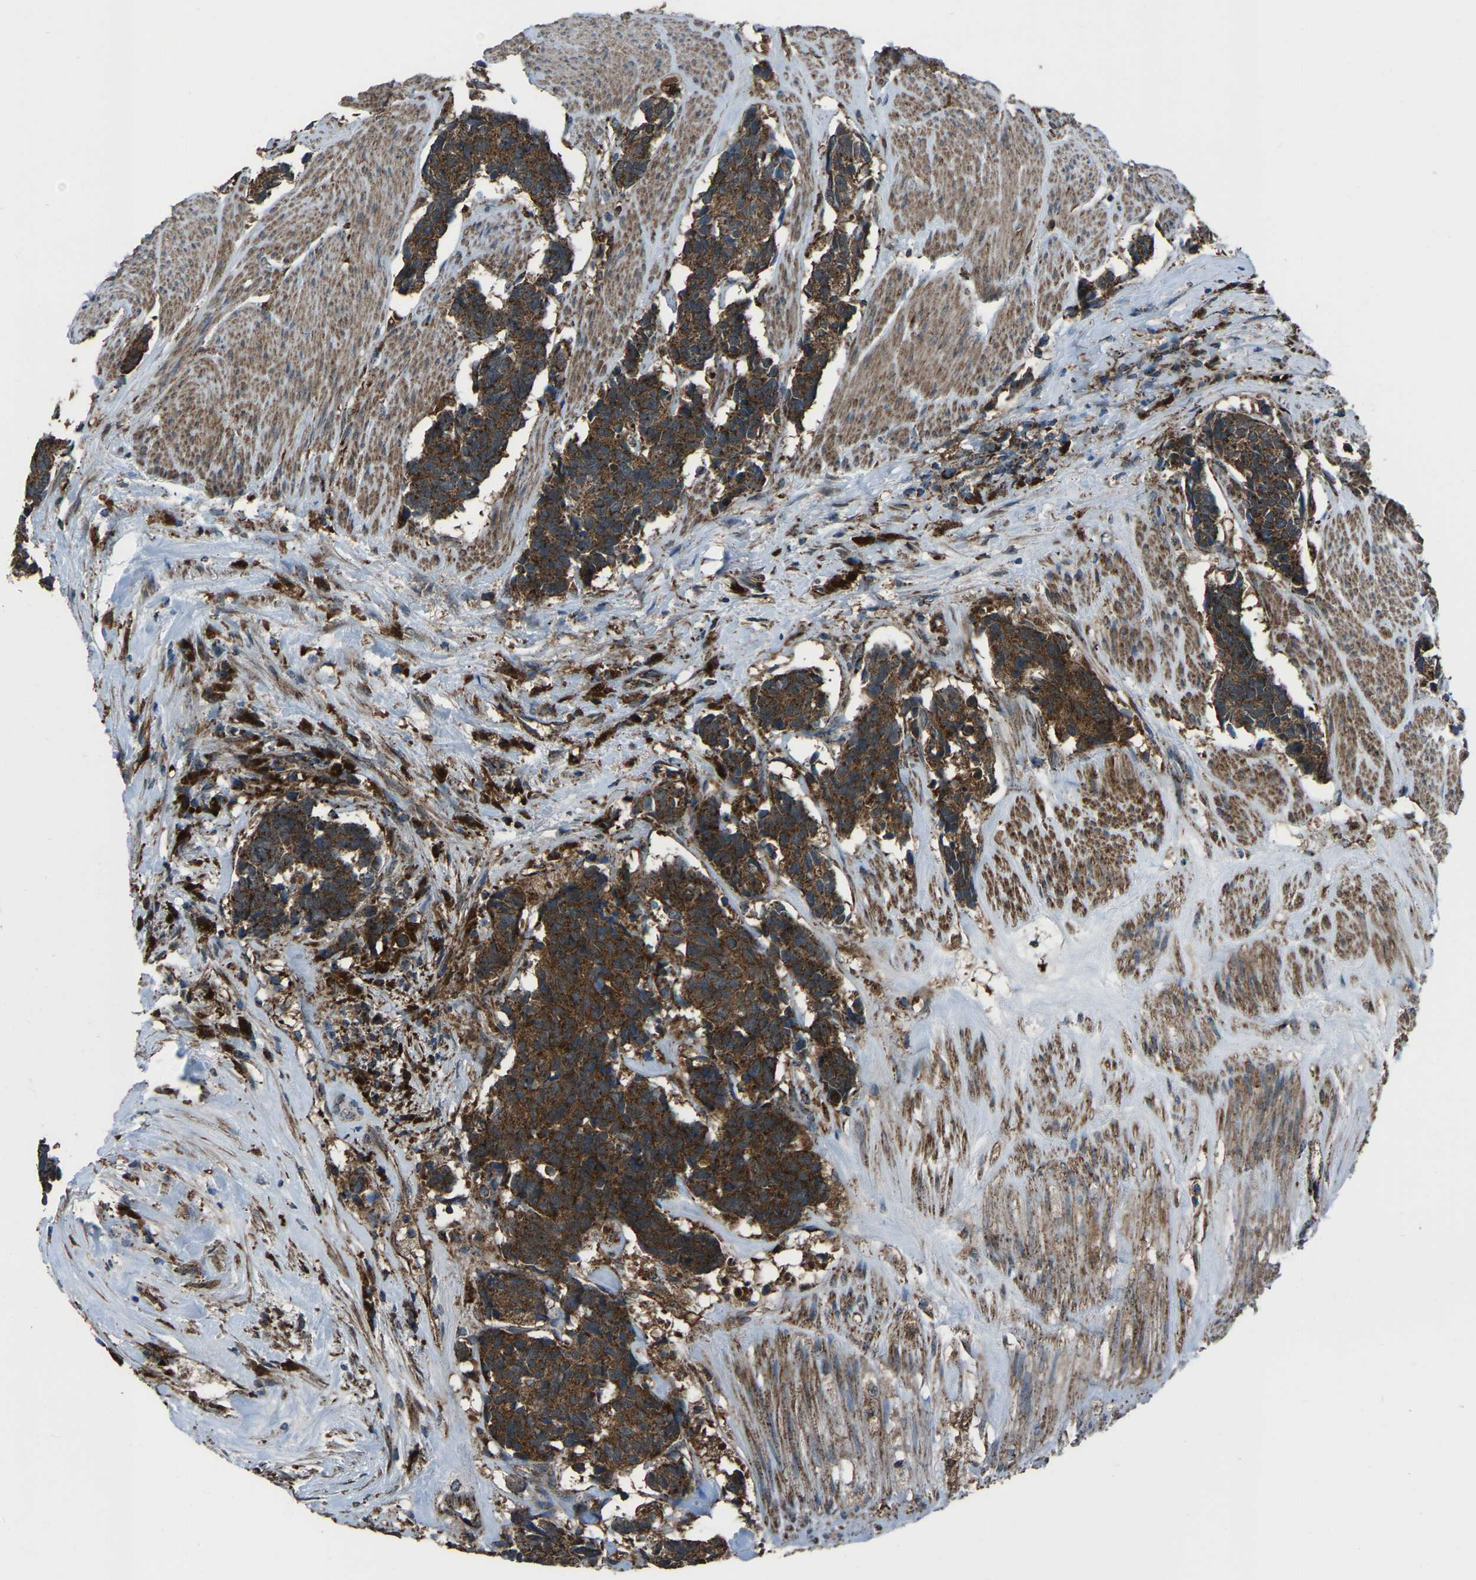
{"staining": {"intensity": "strong", "quantity": ">75%", "location": "cytoplasmic/membranous"}, "tissue": "carcinoid", "cell_type": "Tumor cells", "image_type": "cancer", "snomed": [{"axis": "morphology", "description": "Carcinoma, NOS"}, {"axis": "morphology", "description": "Carcinoid, malignant, NOS"}, {"axis": "topography", "description": "Urinary bladder"}], "caption": "A brown stain shows strong cytoplasmic/membranous positivity of a protein in human carcinoid (malignant) tumor cells.", "gene": "AKR1A1", "patient": {"sex": "male", "age": 57}}